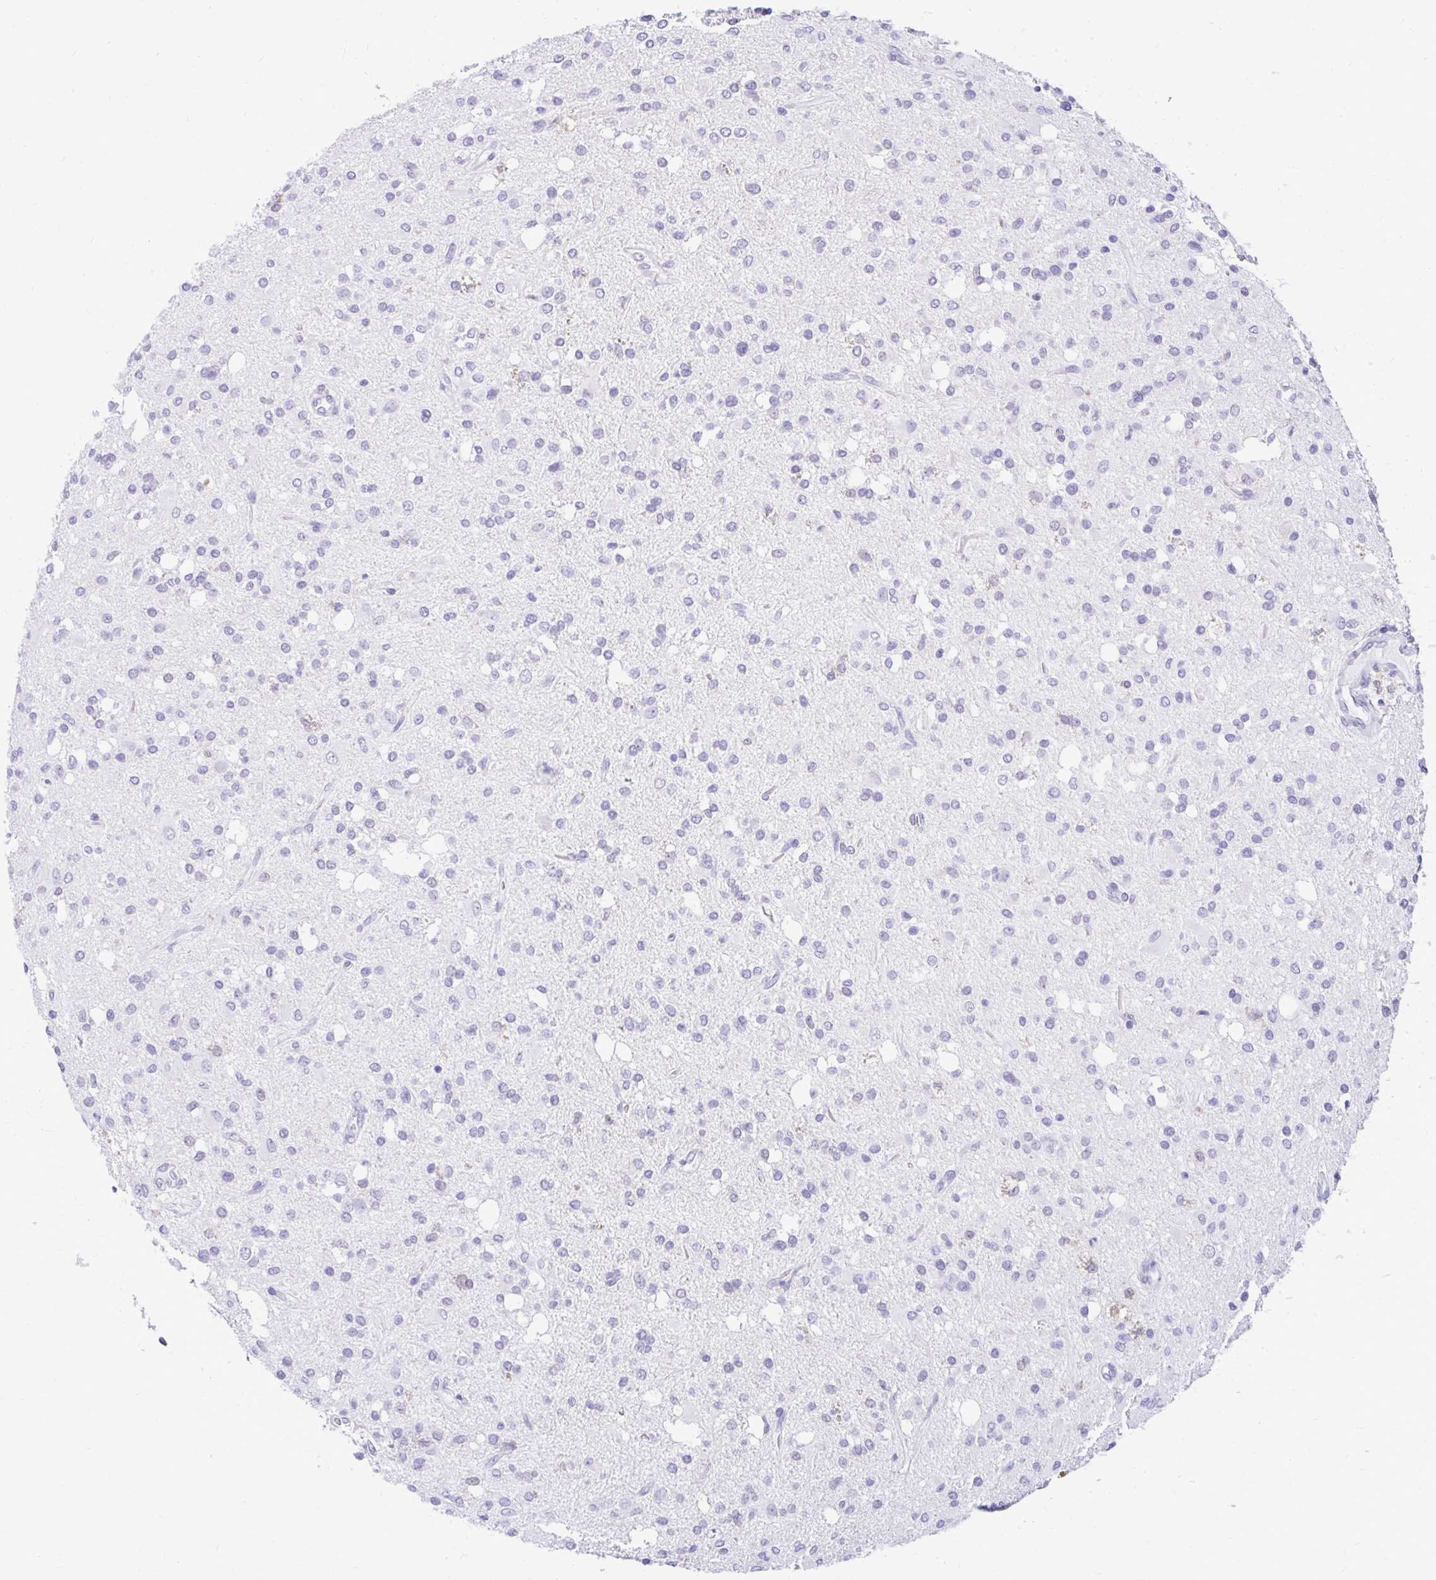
{"staining": {"intensity": "negative", "quantity": "none", "location": "none"}, "tissue": "glioma", "cell_type": "Tumor cells", "image_type": "cancer", "snomed": [{"axis": "morphology", "description": "Glioma, malignant, Low grade"}, {"axis": "topography", "description": "Brain"}], "caption": "DAB (3,3'-diaminobenzidine) immunohistochemical staining of glioma exhibits no significant expression in tumor cells.", "gene": "GLB1L2", "patient": {"sex": "female", "age": 33}}